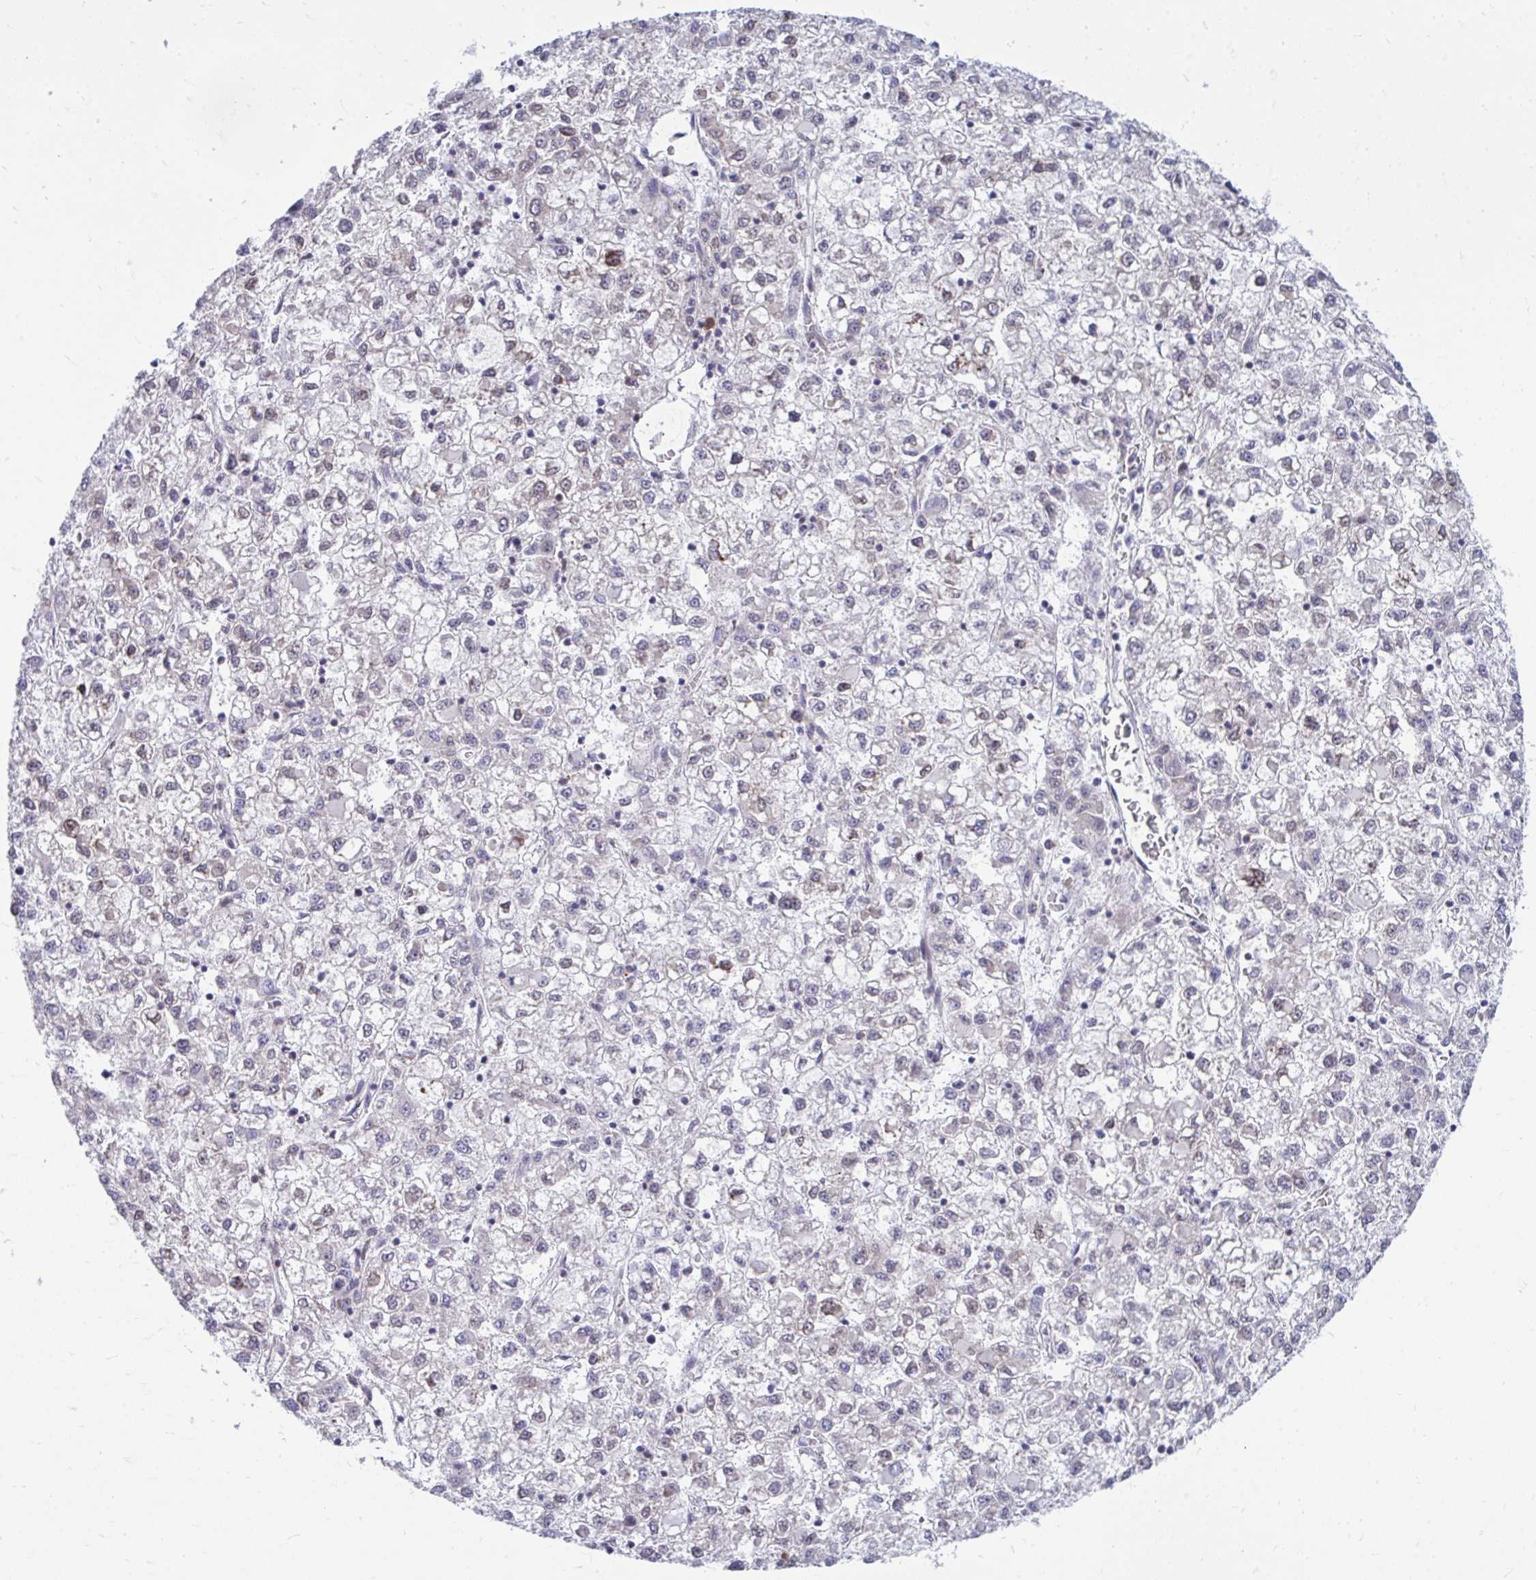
{"staining": {"intensity": "negative", "quantity": "none", "location": "none"}, "tissue": "liver cancer", "cell_type": "Tumor cells", "image_type": "cancer", "snomed": [{"axis": "morphology", "description": "Carcinoma, Hepatocellular, NOS"}, {"axis": "topography", "description": "Liver"}], "caption": "A high-resolution image shows immunohistochemistry staining of liver cancer (hepatocellular carcinoma), which reveals no significant positivity in tumor cells.", "gene": "SELENON", "patient": {"sex": "male", "age": 40}}